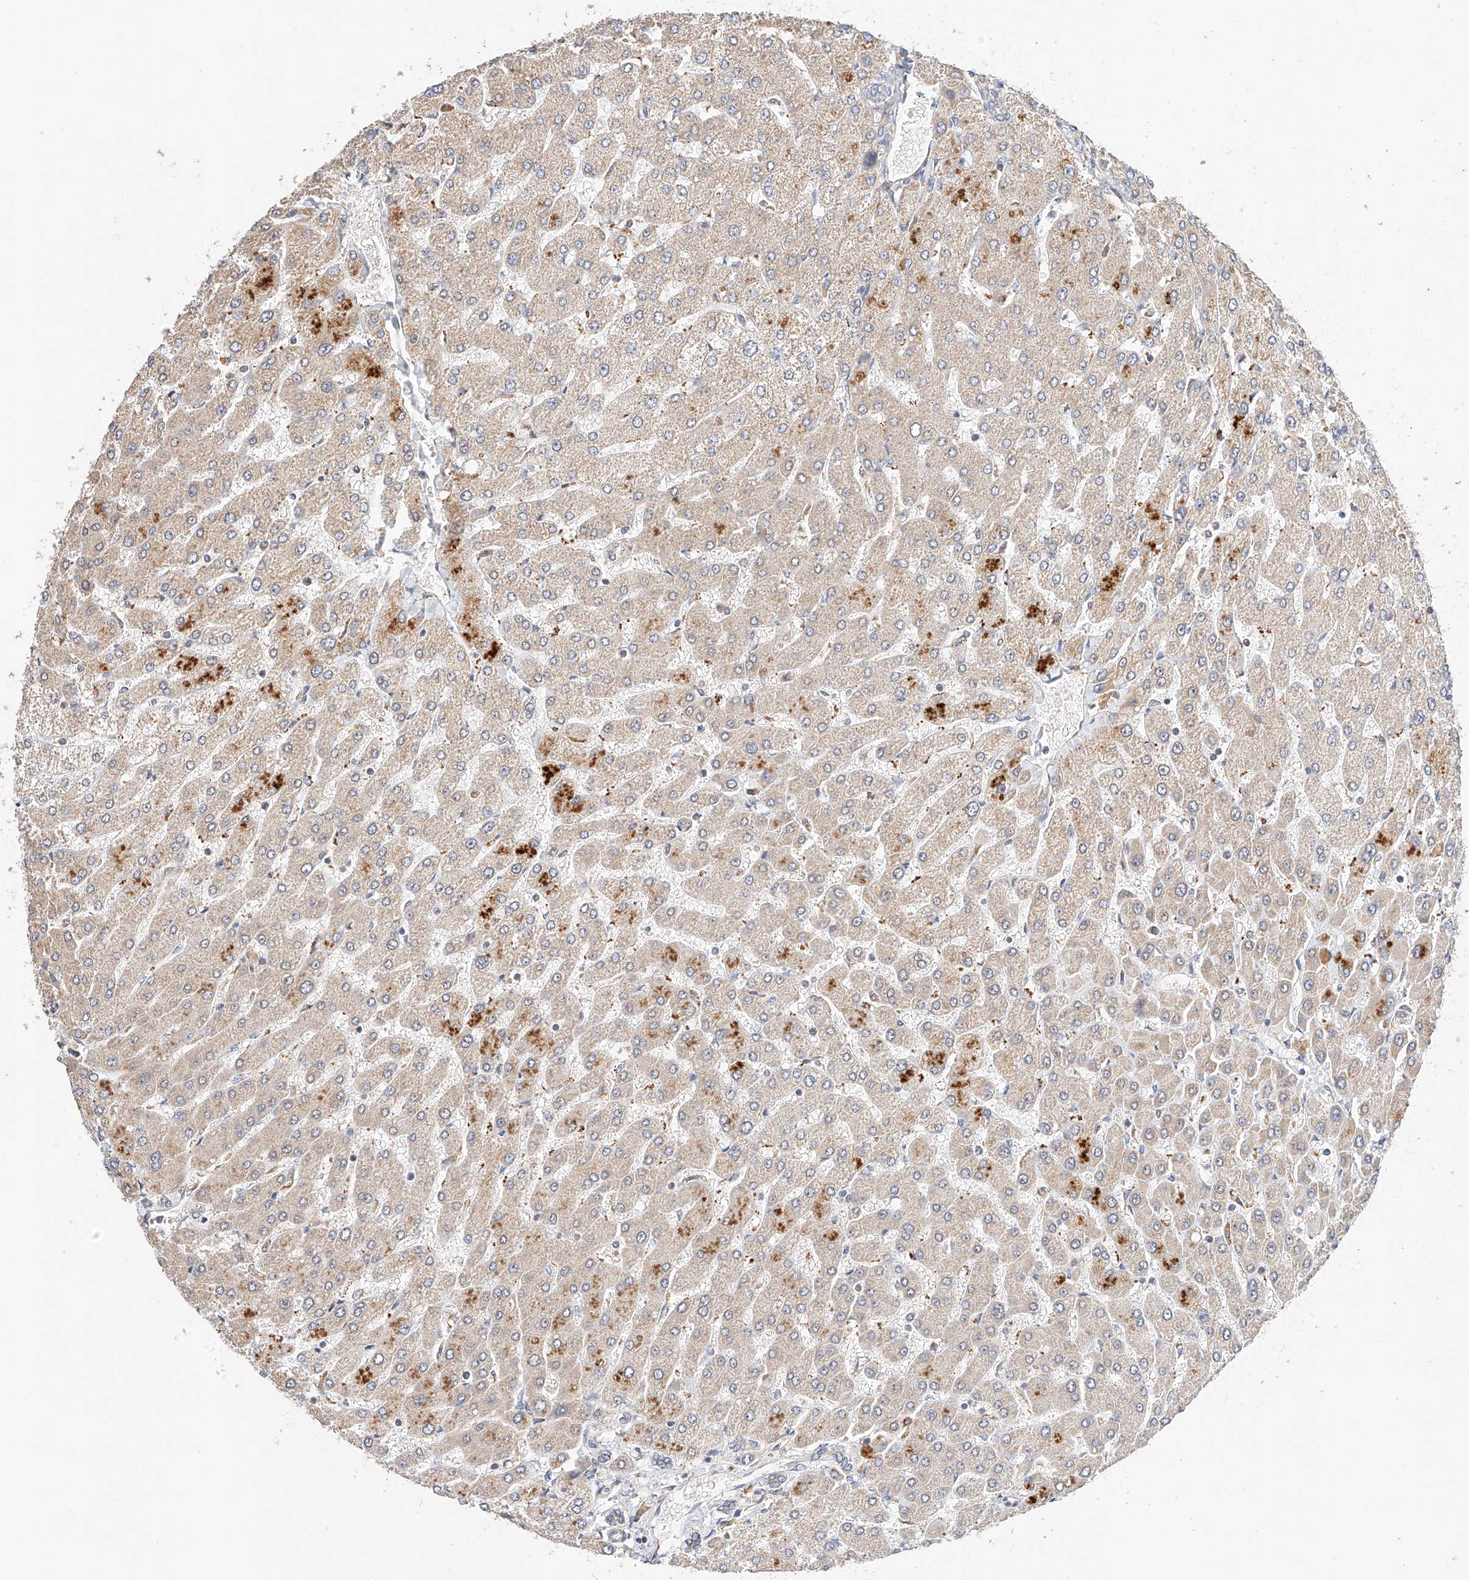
{"staining": {"intensity": "negative", "quantity": "none", "location": "none"}, "tissue": "liver", "cell_type": "Cholangiocytes", "image_type": "normal", "snomed": [{"axis": "morphology", "description": "Normal tissue, NOS"}, {"axis": "topography", "description": "Liver"}], "caption": "A high-resolution image shows IHC staining of unremarkable liver, which demonstrates no significant positivity in cholangiocytes. (DAB immunohistochemistry visualized using brightfield microscopy, high magnification).", "gene": "RAB23", "patient": {"sex": "male", "age": 55}}